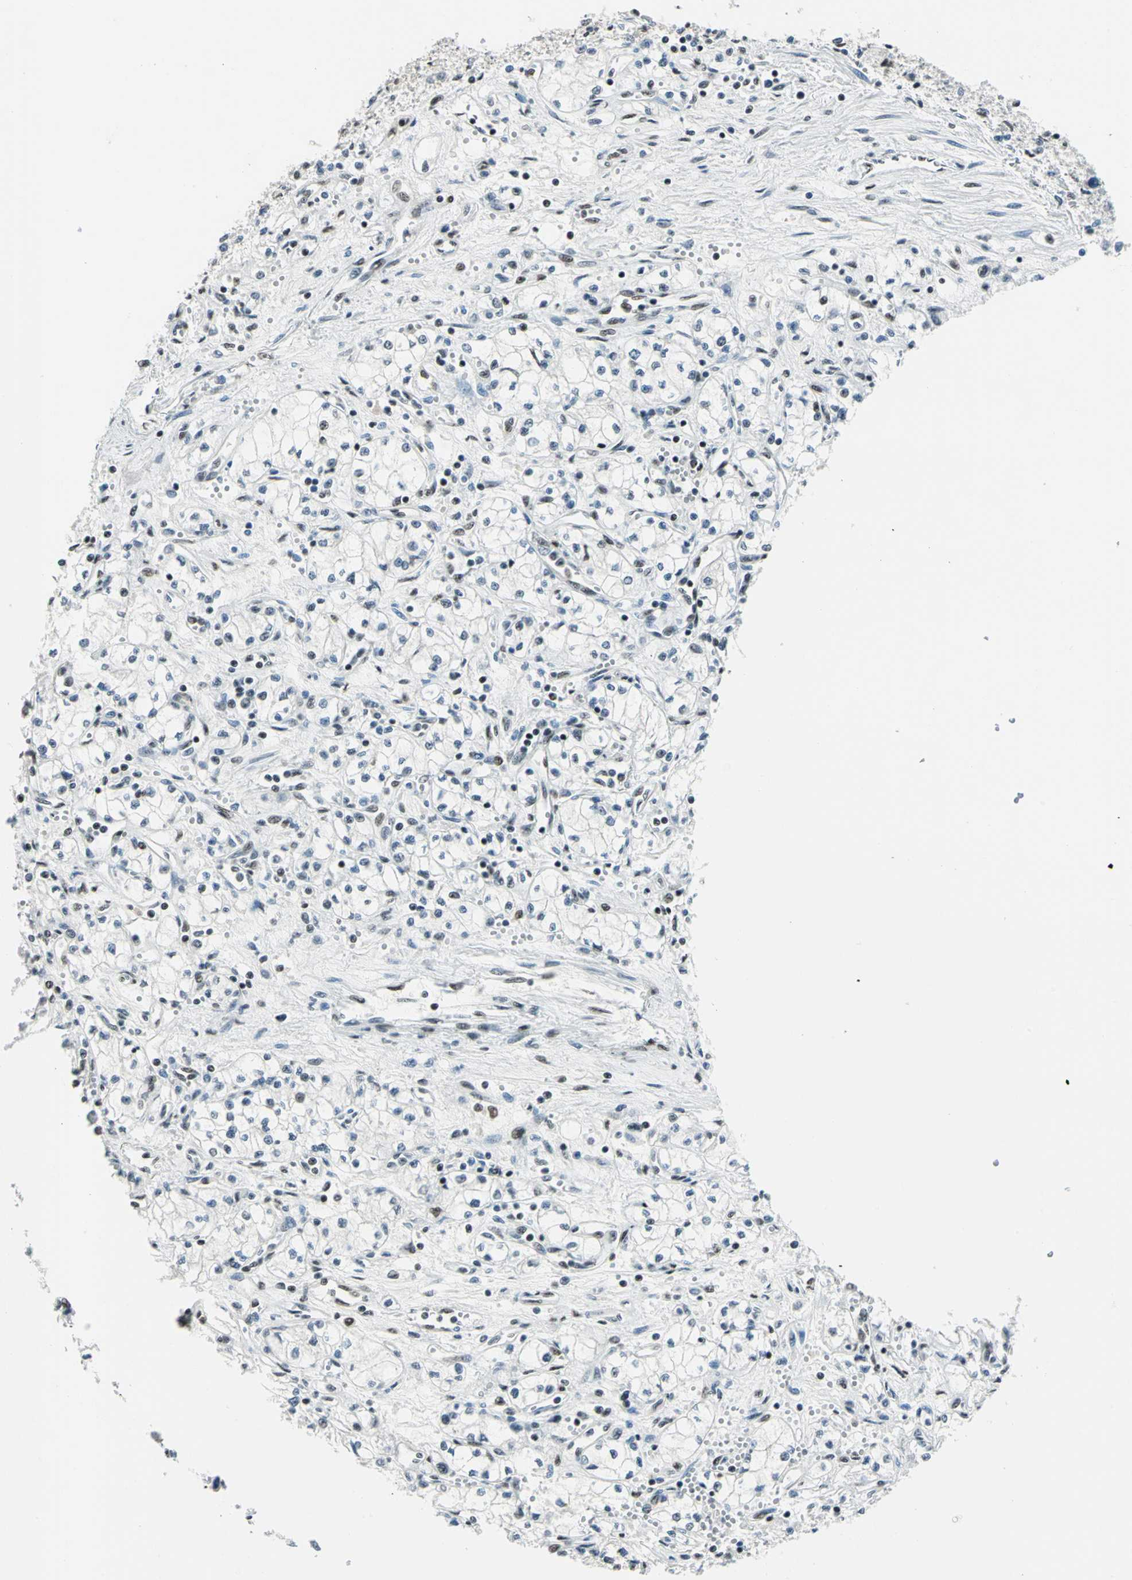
{"staining": {"intensity": "moderate", "quantity": "<25%", "location": "nuclear"}, "tissue": "renal cancer", "cell_type": "Tumor cells", "image_type": "cancer", "snomed": [{"axis": "morphology", "description": "Normal tissue, NOS"}, {"axis": "morphology", "description": "Adenocarcinoma, NOS"}, {"axis": "topography", "description": "Kidney"}], "caption": "About <25% of tumor cells in human adenocarcinoma (renal) reveal moderate nuclear protein staining as visualized by brown immunohistochemical staining.", "gene": "KAT6B", "patient": {"sex": "male", "age": 59}}